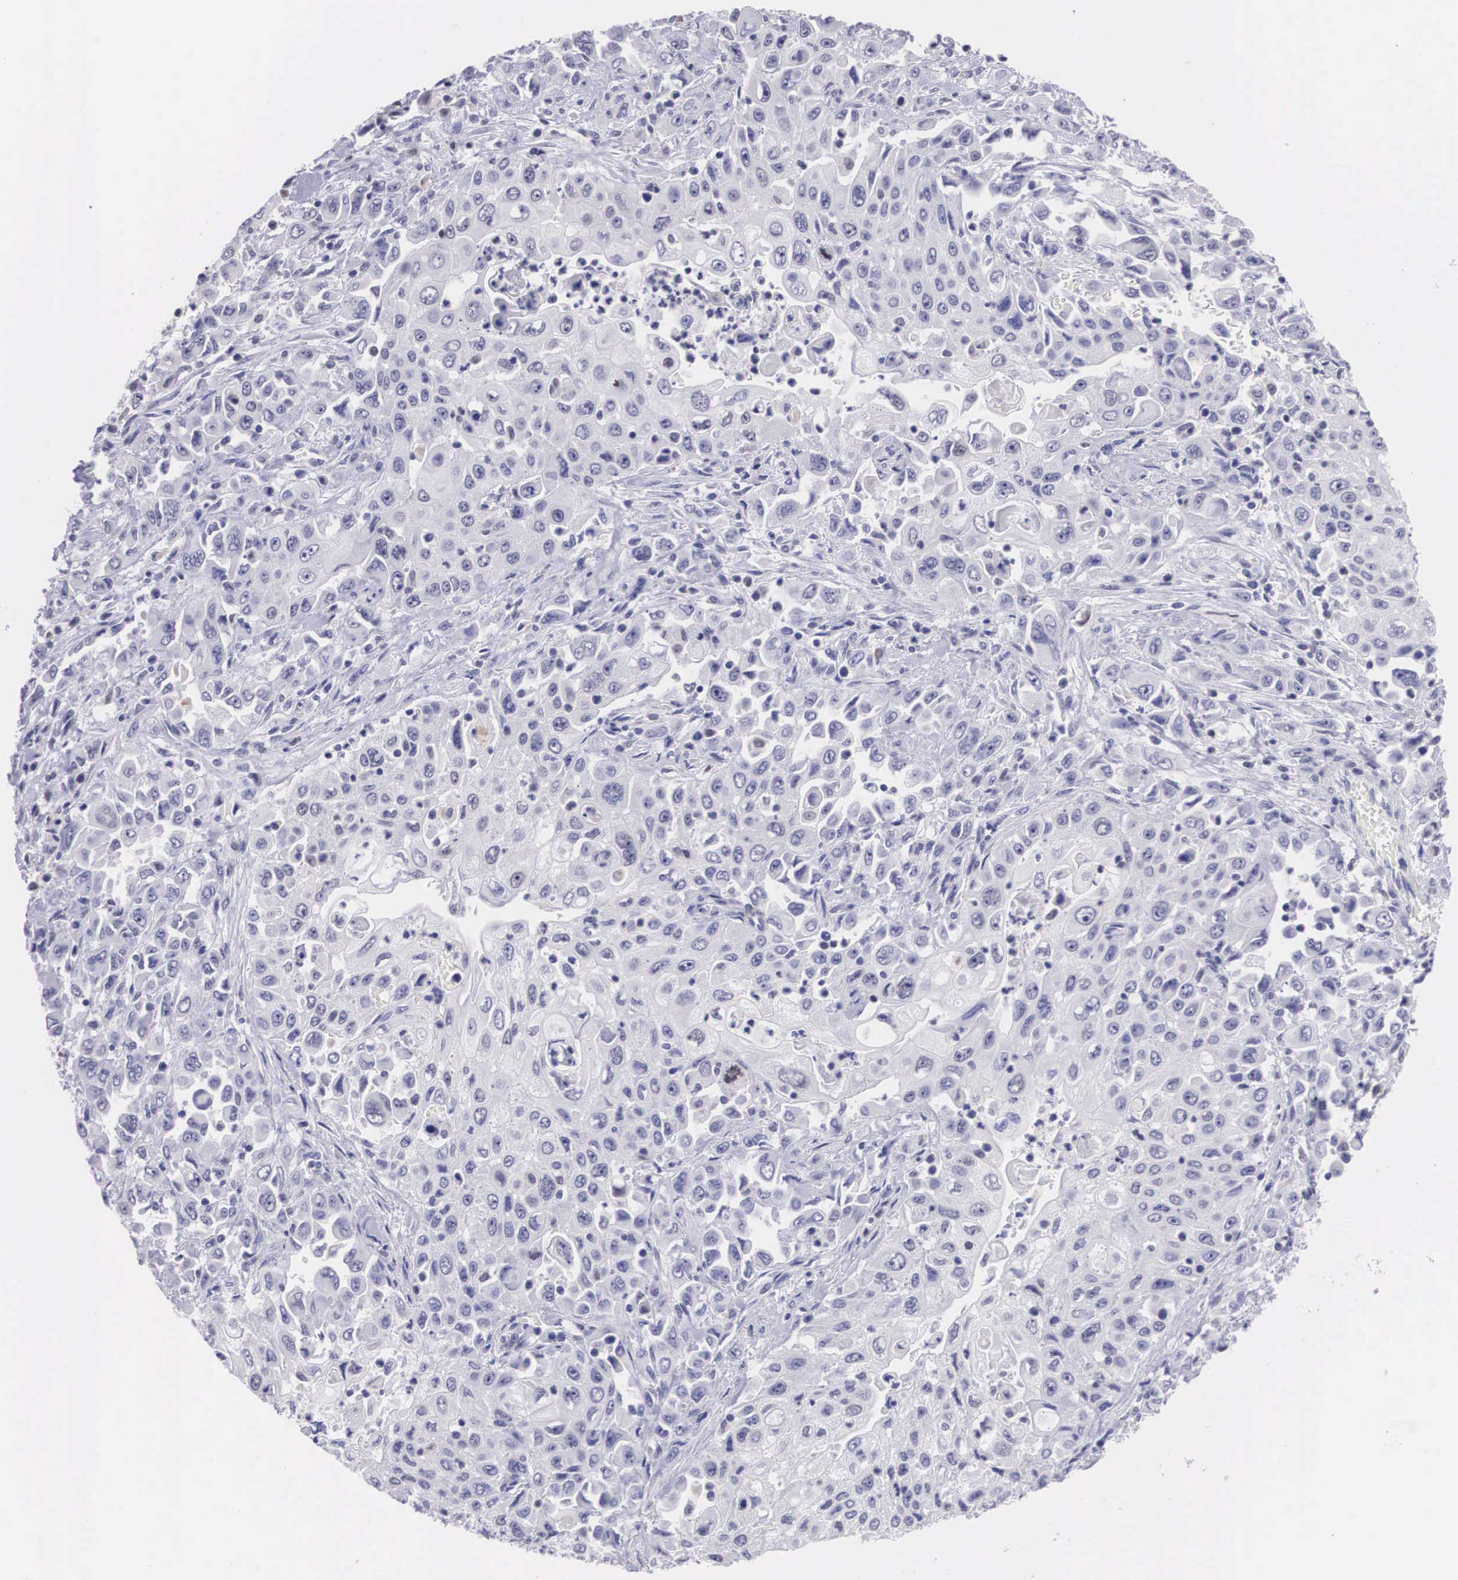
{"staining": {"intensity": "negative", "quantity": "none", "location": "none"}, "tissue": "pancreatic cancer", "cell_type": "Tumor cells", "image_type": "cancer", "snomed": [{"axis": "morphology", "description": "Adenocarcinoma, NOS"}, {"axis": "topography", "description": "Pancreas"}], "caption": "DAB (3,3'-diaminobenzidine) immunohistochemical staining of pancreatic cancer (adenocarcinoma) reveals no significant positivity in tumor cells.", "gene": "ETV6", "patient": {"sex": "male", "age": 70}}